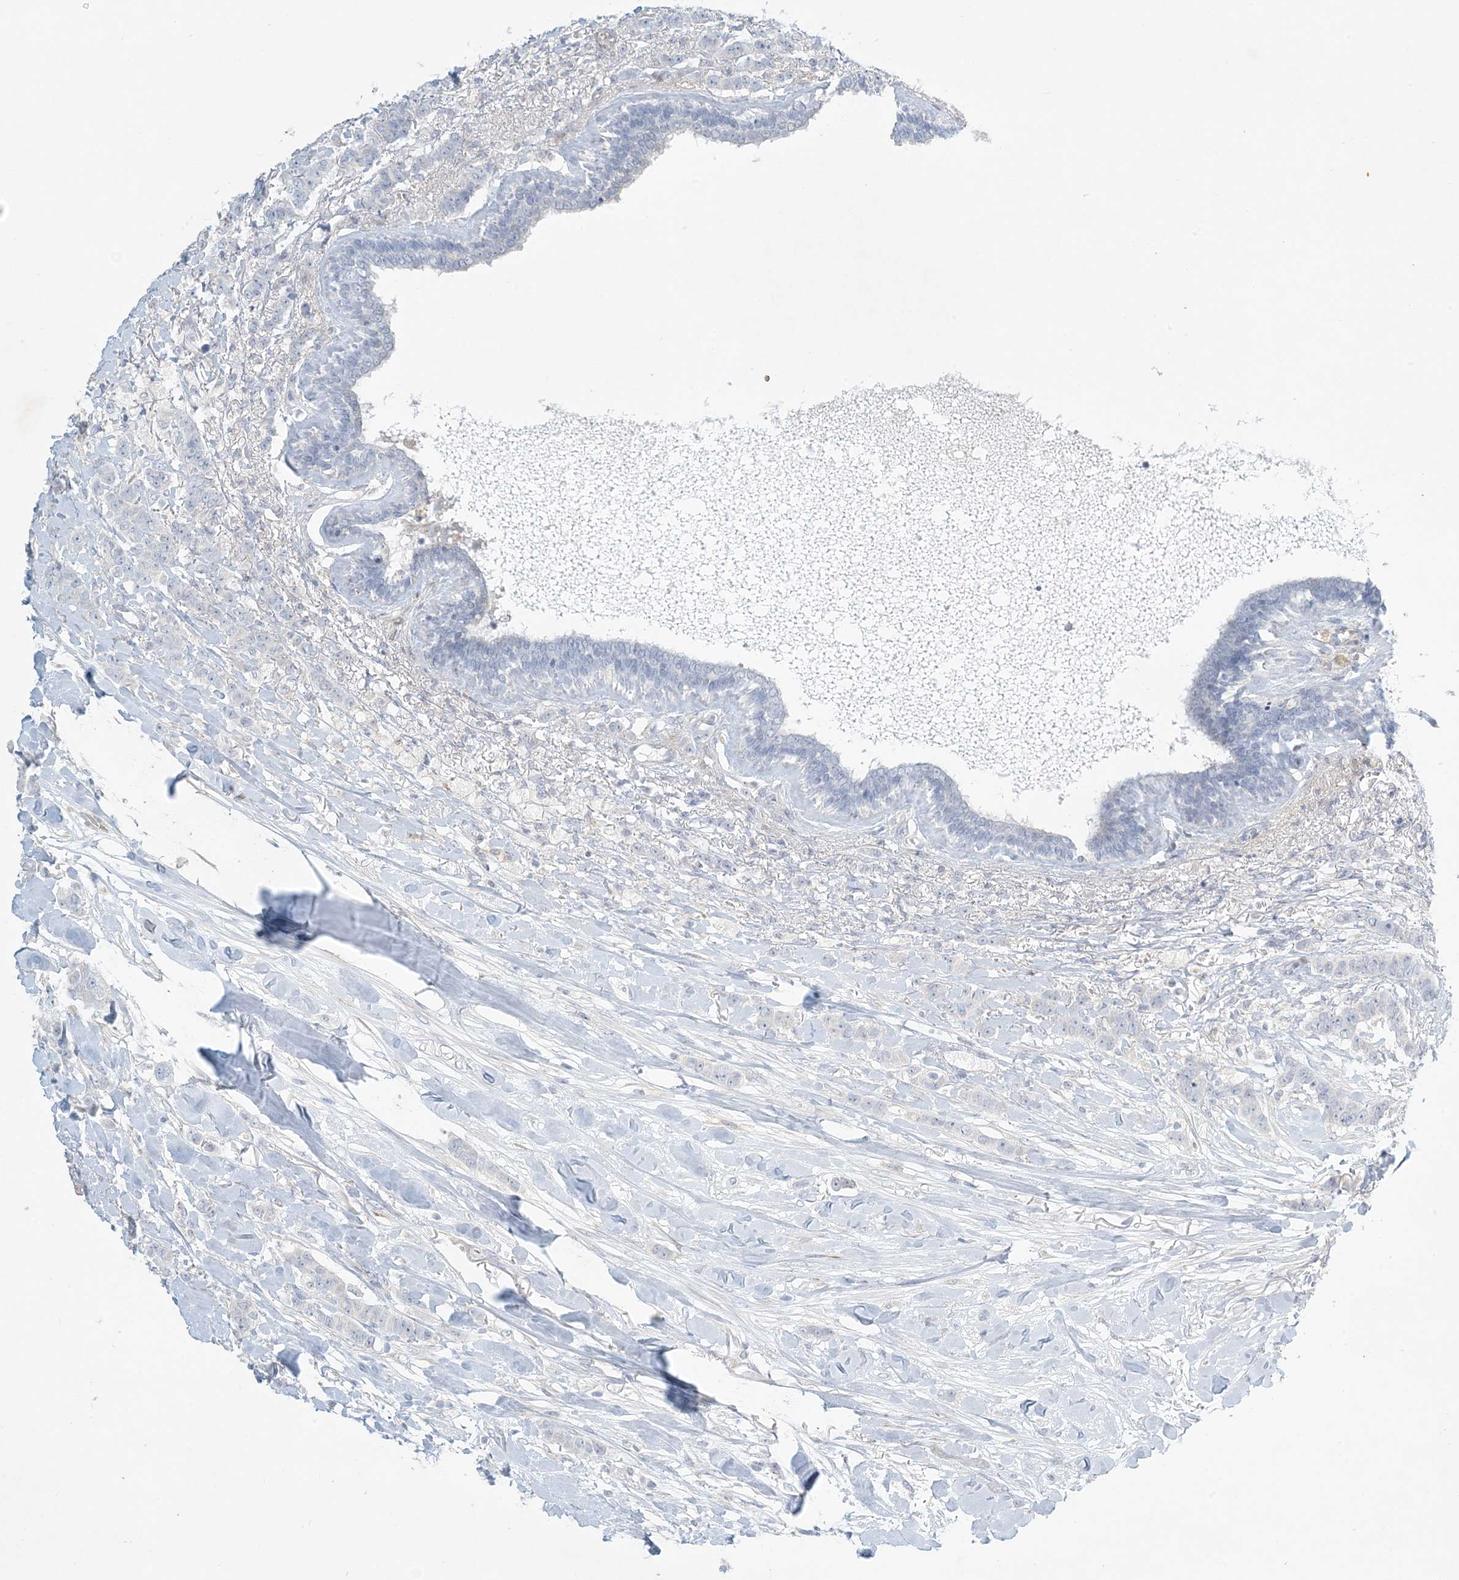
{"staining": {"intensity": "negative", "quantity": "none", "location": "none"}, "tissue": "breast cancer", "cell_type": "Tumor cells", "image_type": "cancer", "snomed": [{"axis": "morphology", "description": "Duct carcinoma"}, {"axis": "topography", "description": "Breast"}], "caption": "High power microscopy micrograph of an immunohistochemistry micrograph of breast cancer, revealing no significant staining in tumor cells.", "gene": "ZNF385D", "patient": {"sex": "female", "age": 40}}